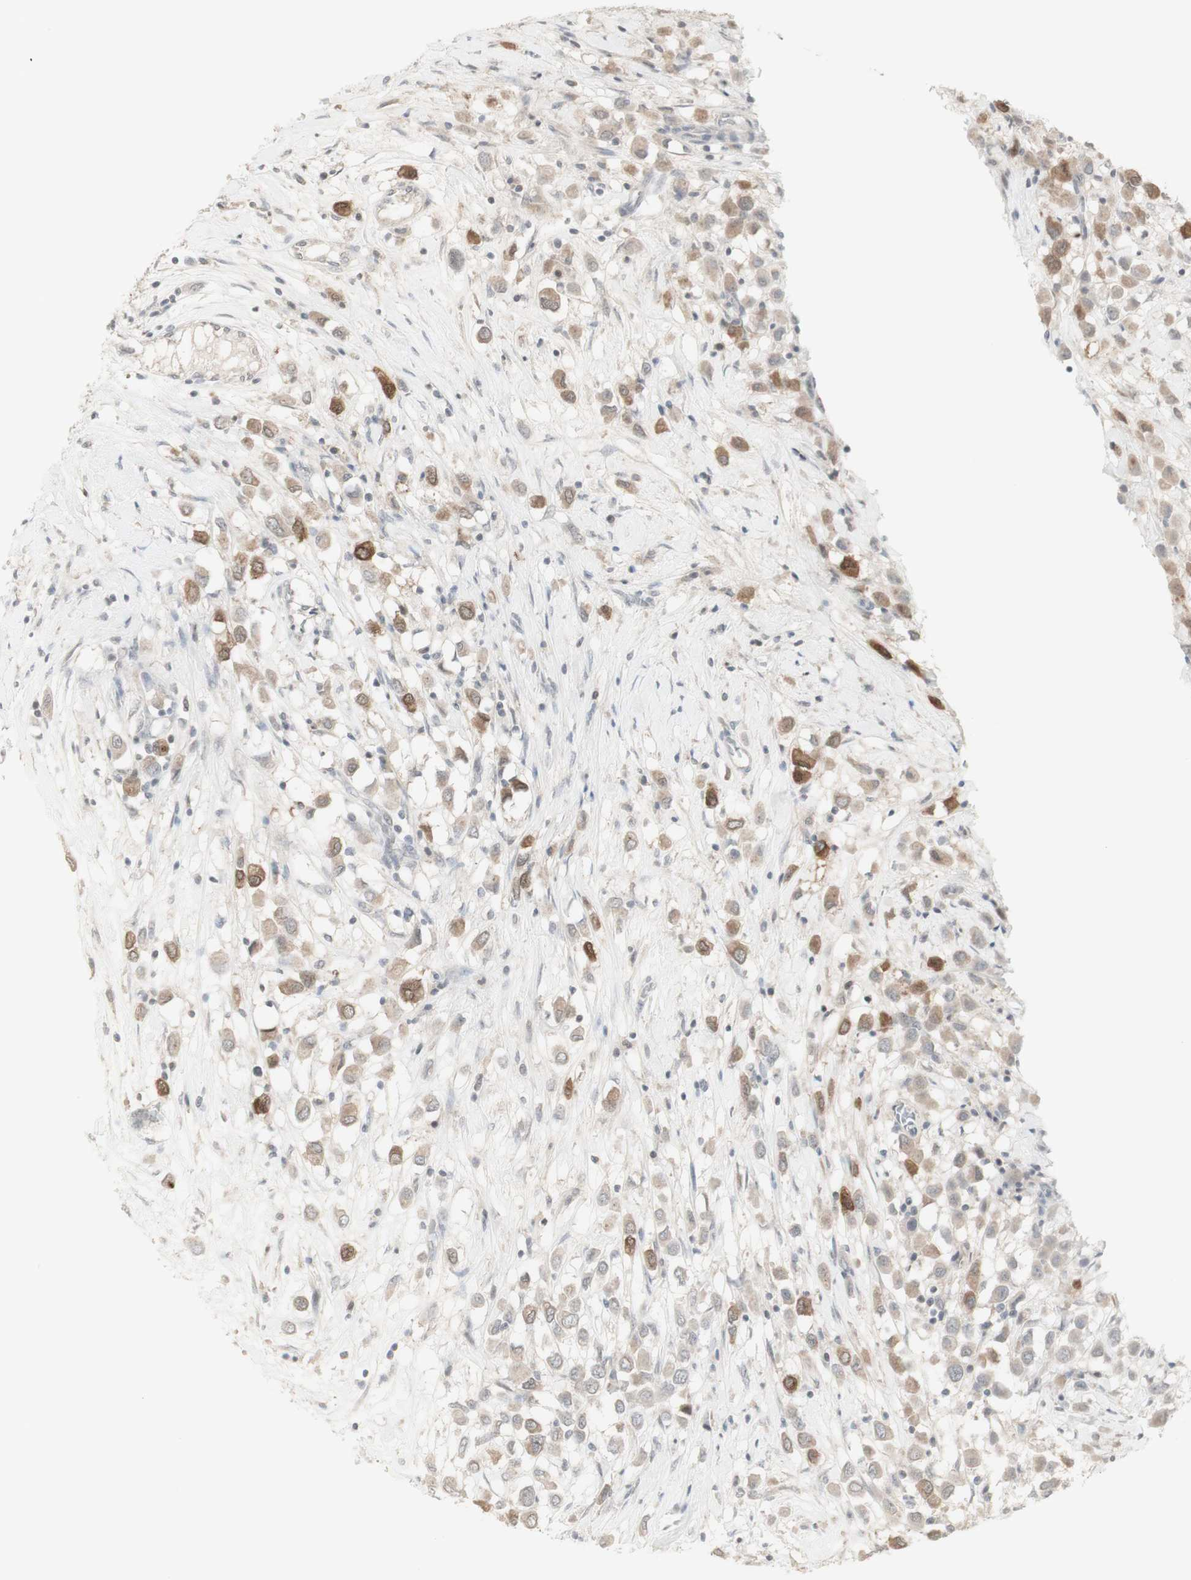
{"staining": {"intensity": "moderate", "quantity": "25%-75%", "location": "cytoplasmic/membranous"}, "tissue": "breast cancer", "cell_type": "Tumor cells", "image_type": "cancer", "snomed": [{"axis": "morphology", "description": "Duct carcinoma"}, {"axis": "topography", "description": "Breast"}], "caption": "There is medium levels of moderate cytoplasmic/membranous expression in tumor cells of breast cancer (invasive ductal carcinoma), as demonstrated by immunohistochemical staining (brown color).", "gene": "C1orf116", "patient": {"sex": "female", "age": 61}}